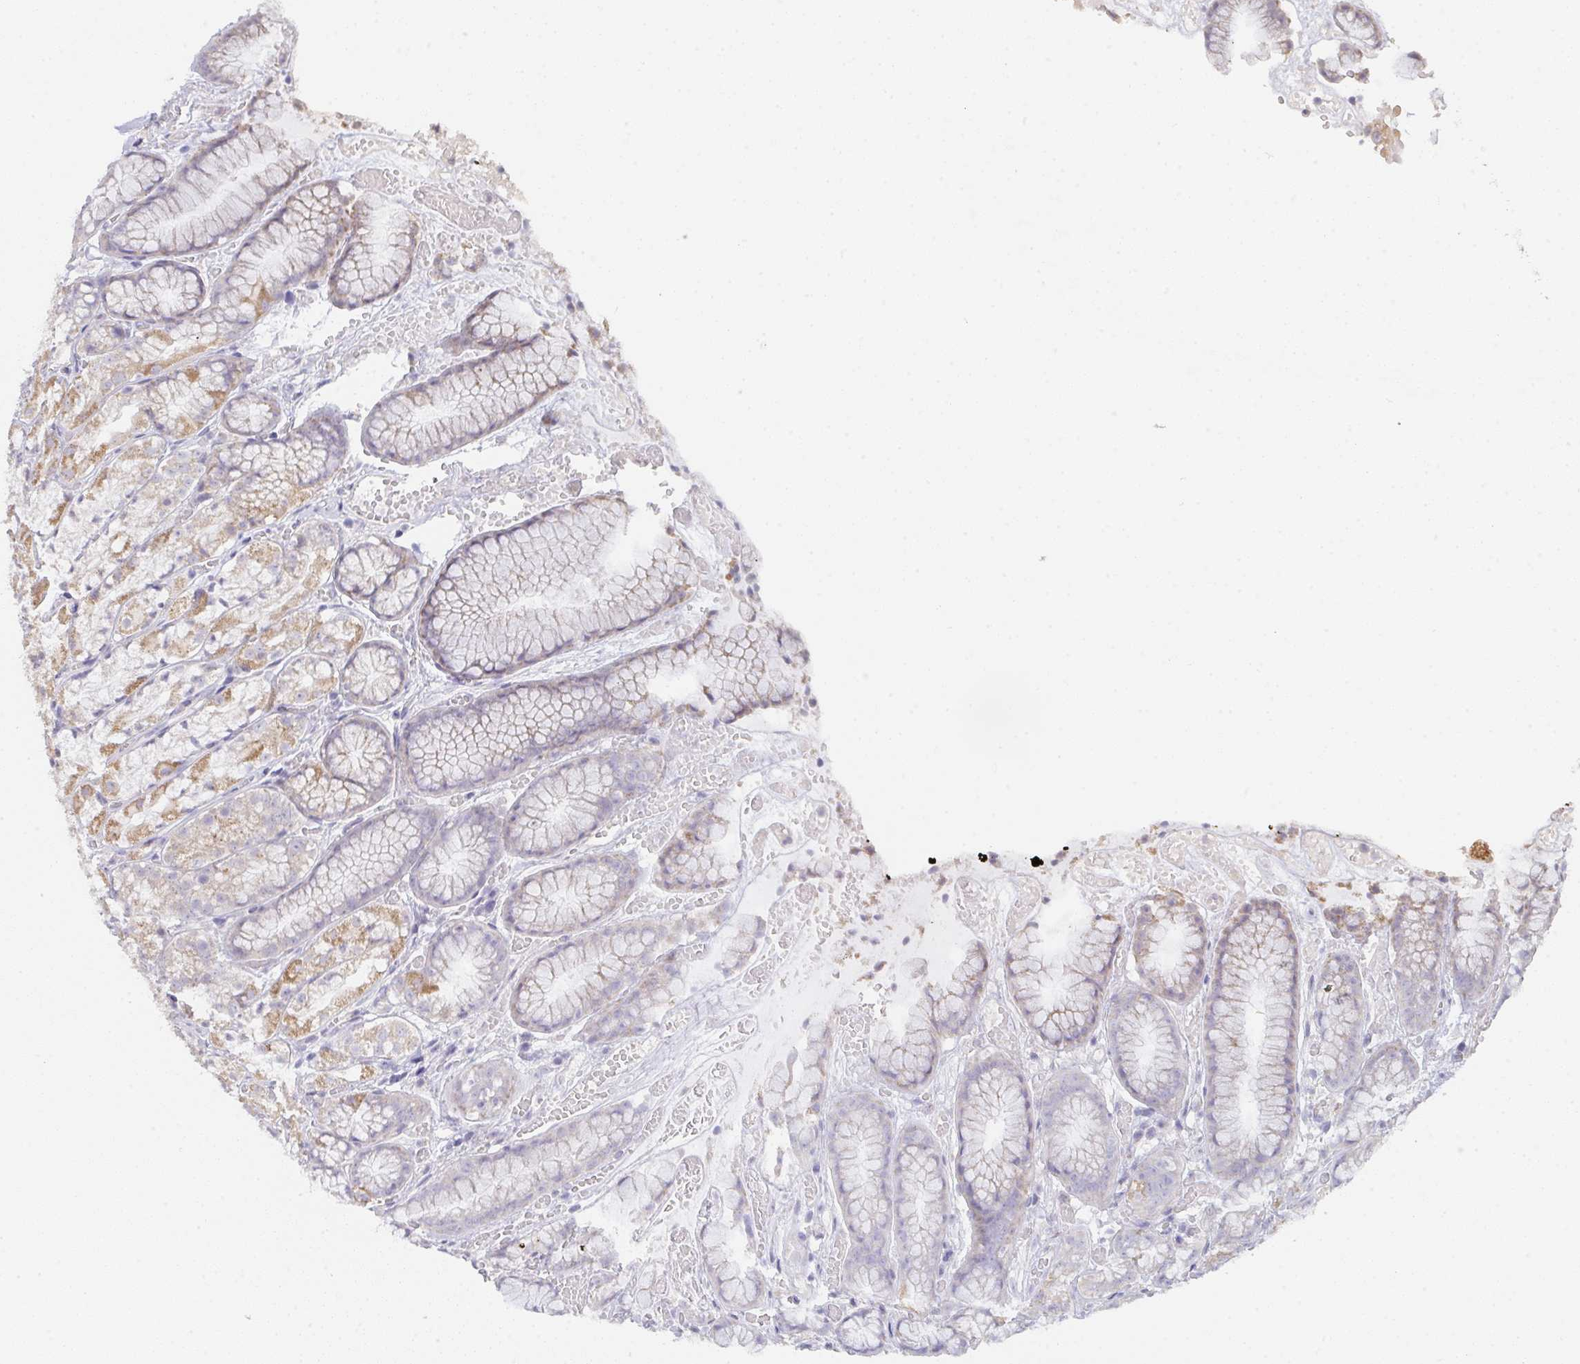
{"staining": {"intensity": "moderate", "quantity": "<25%", "location": "cytoplasmic/membranous"}, "tissue": "stomach", "cell_type": "Glandular cells", "image_type": "normal", "snomed": [{"axis": "morphology", "description": "Normal tissue, NOS"}, {"axis": "topography", "description": "Smooth muscle"}, {"axis": "topography", "description": "Stomach"}], "caption": "There is low levels of moderate cytoplasmic/membranous expression in glandular cells of benign stomach, as demonstrated by immunohistochemical staining (brown color).", "gene": "TMEM219", "patient": {"sex": "male", "age": 70}}